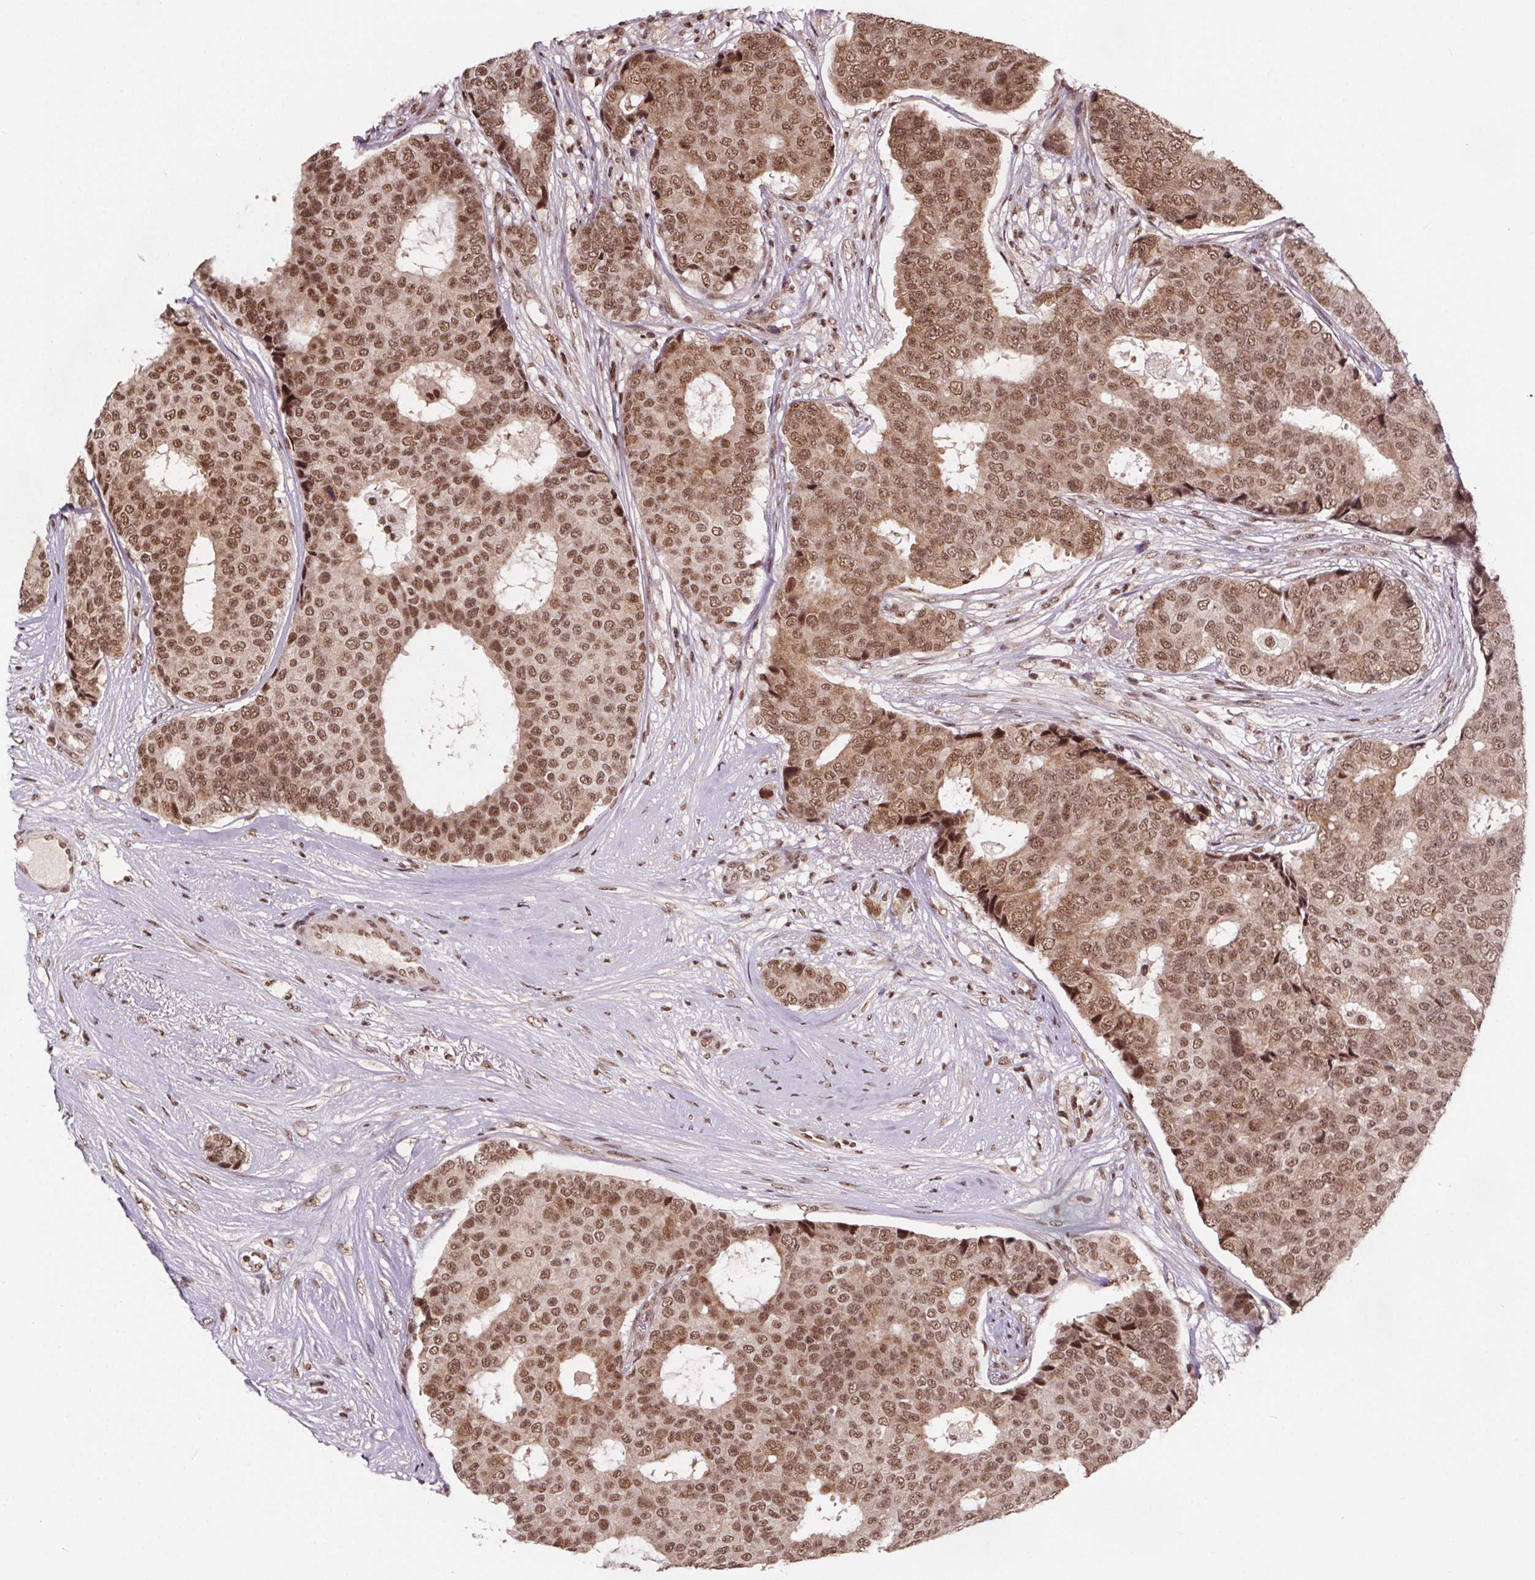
{"staining": {"intensity": "moderate", "quantity": ">75%", "location": "nuclear"}, "tissue": "breast cancer", "cell_type": "Tumor cells", "image_type": "cancer", "snomed": [{"axis": "morphology", "description": "Duct carcinoma"}, {"axis": "topography", "description": "Breast"}], "caption": "Breast cancer (infiltrating ductal carcinoma) stained with a protein marker displays moderate staining in tumor cells.", "gene": "JARID2", "patient": {"sex": "female", "age": 75}}